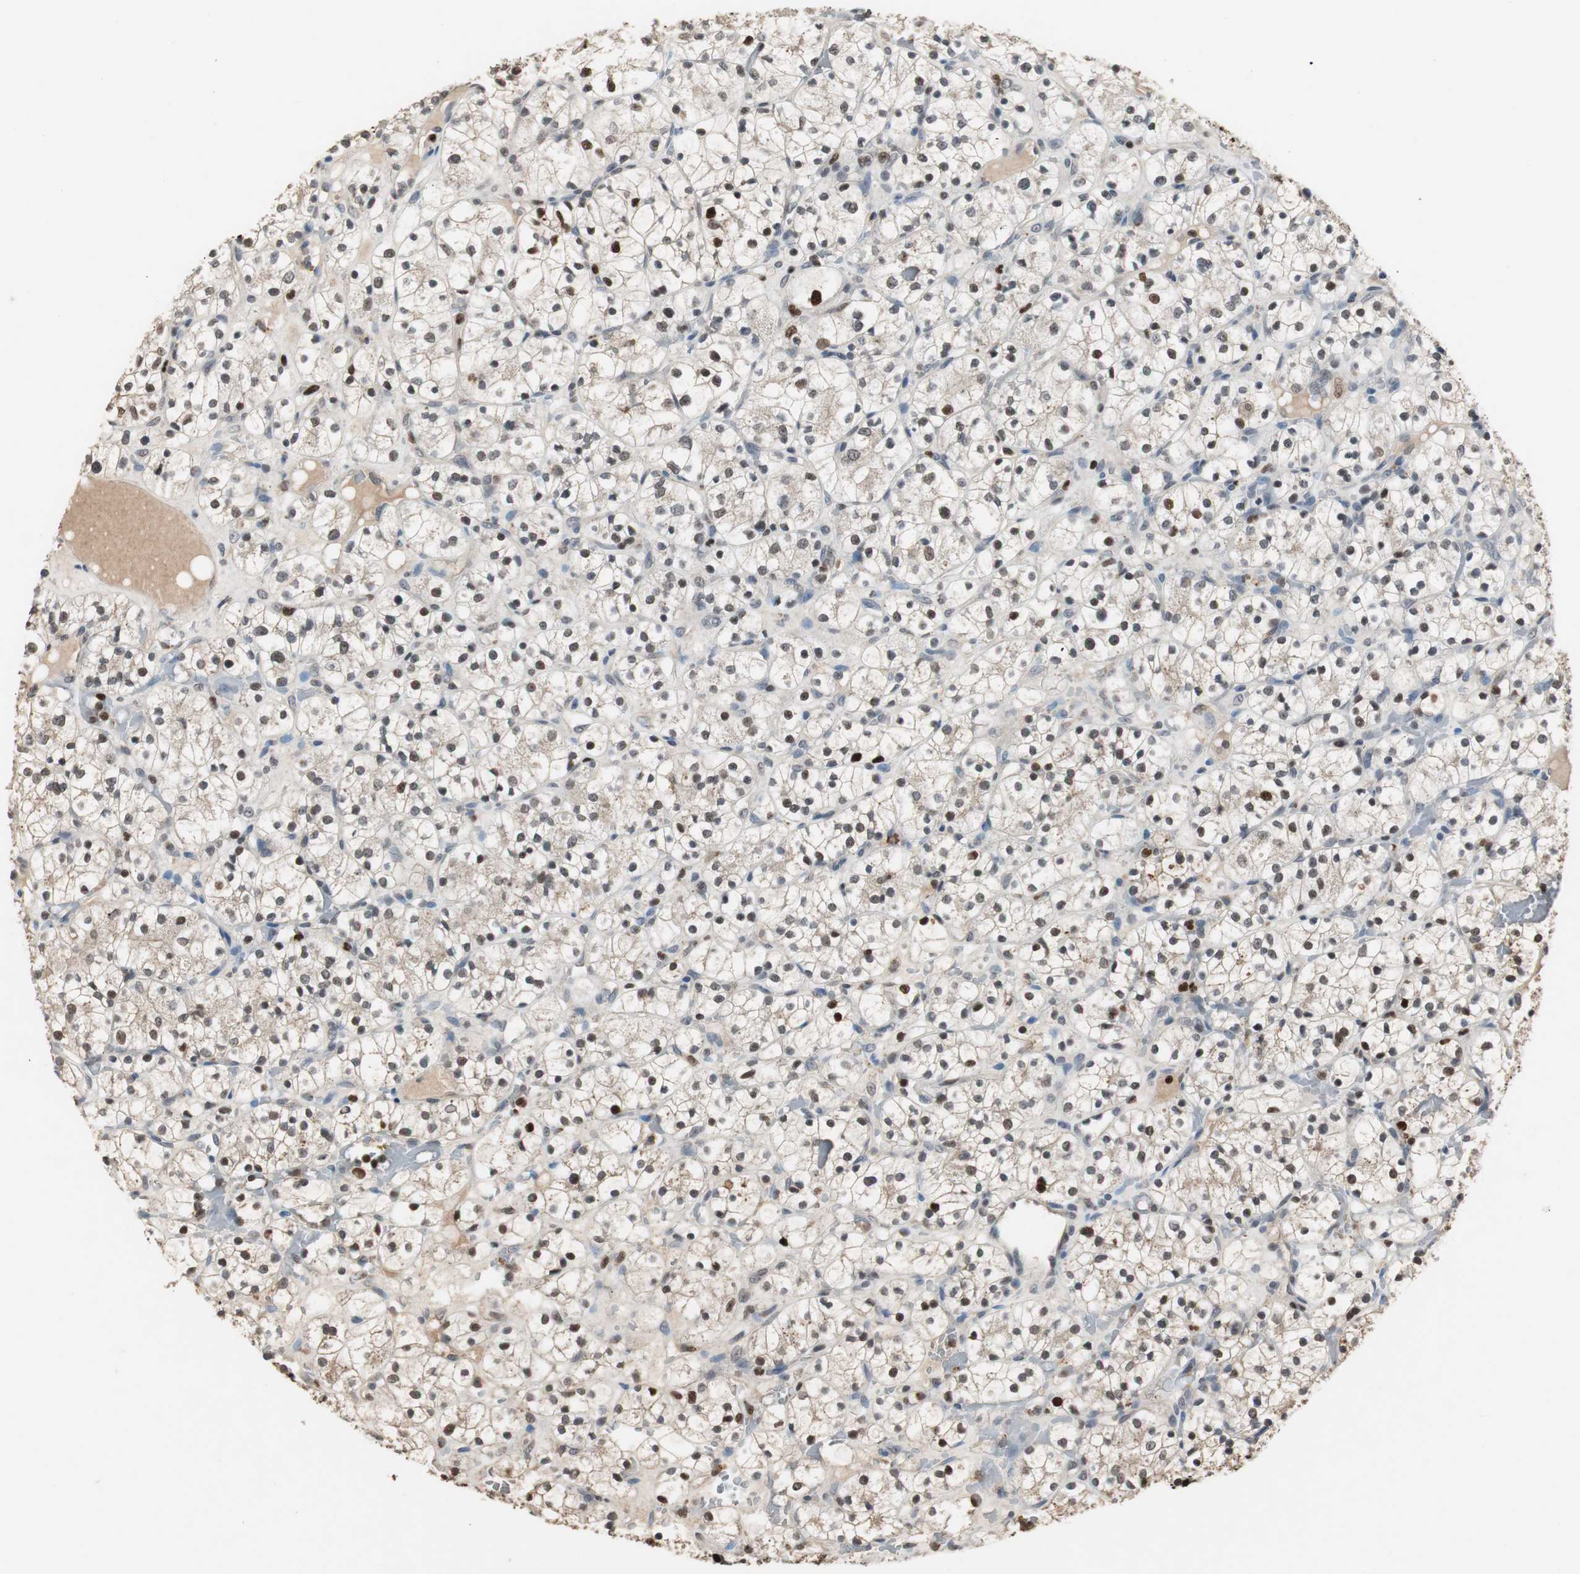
{"staining": {"intensity": "strong", "quantity": "<25%", "location": "nuclear"}, "tissue": "renal cancer", "cell_type": "Tumor cells", "image_type": "cancer", "snomed": [{"axis": "morphology", "description": "Adenocarcinoma, NOS"}, {"axis": "topography", "description": "Kidney"}], "caption": "A high-resolution micrograph shows immunohistochemistry (IHC) staining of renal cancer (adenocarcinoma), which exhibits strong nuclear expression in about <25% of tumor cells.", "gene": "FEN1", "patient": {"sex": "female", "age": 60}}